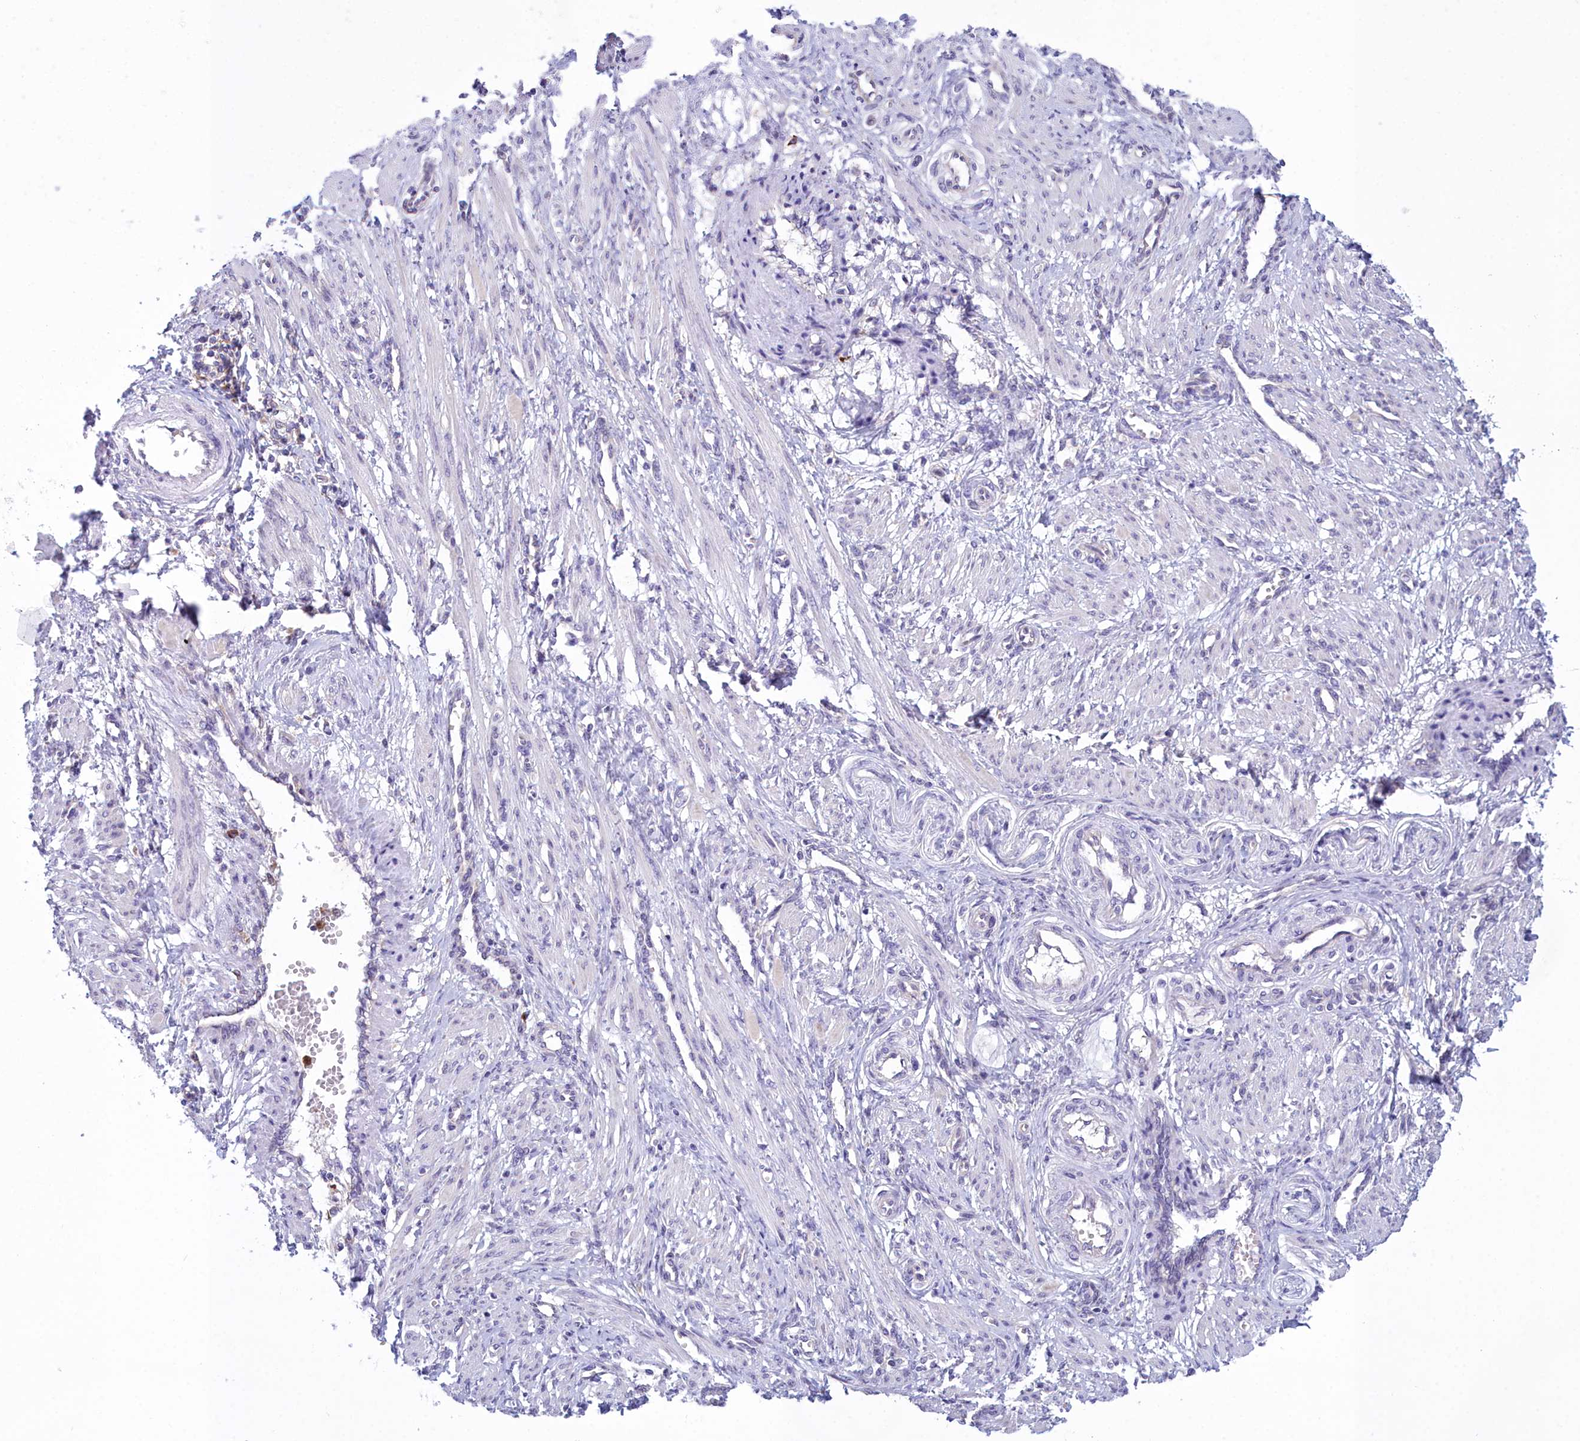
{"staining": {"intensity": "negative", "quantity": "none", "location": "none"}, "tissue": "smooth muscle", "cell_type": "Smooth muscle cells", "image_type": "normal", "snomed": [{"axis": "morphology", "description": "Normal tissue, NOS"}, {"axis": "topography", "description": "Endometrium"}], "caption": "The micrograph exhibits no significant expression in smooth muscle cells of smooth muscle. (DAB immunohistochemistry (IHC), high magnification).", "gene": "HM13", "patient": {"sex": "female", "age": 33}}